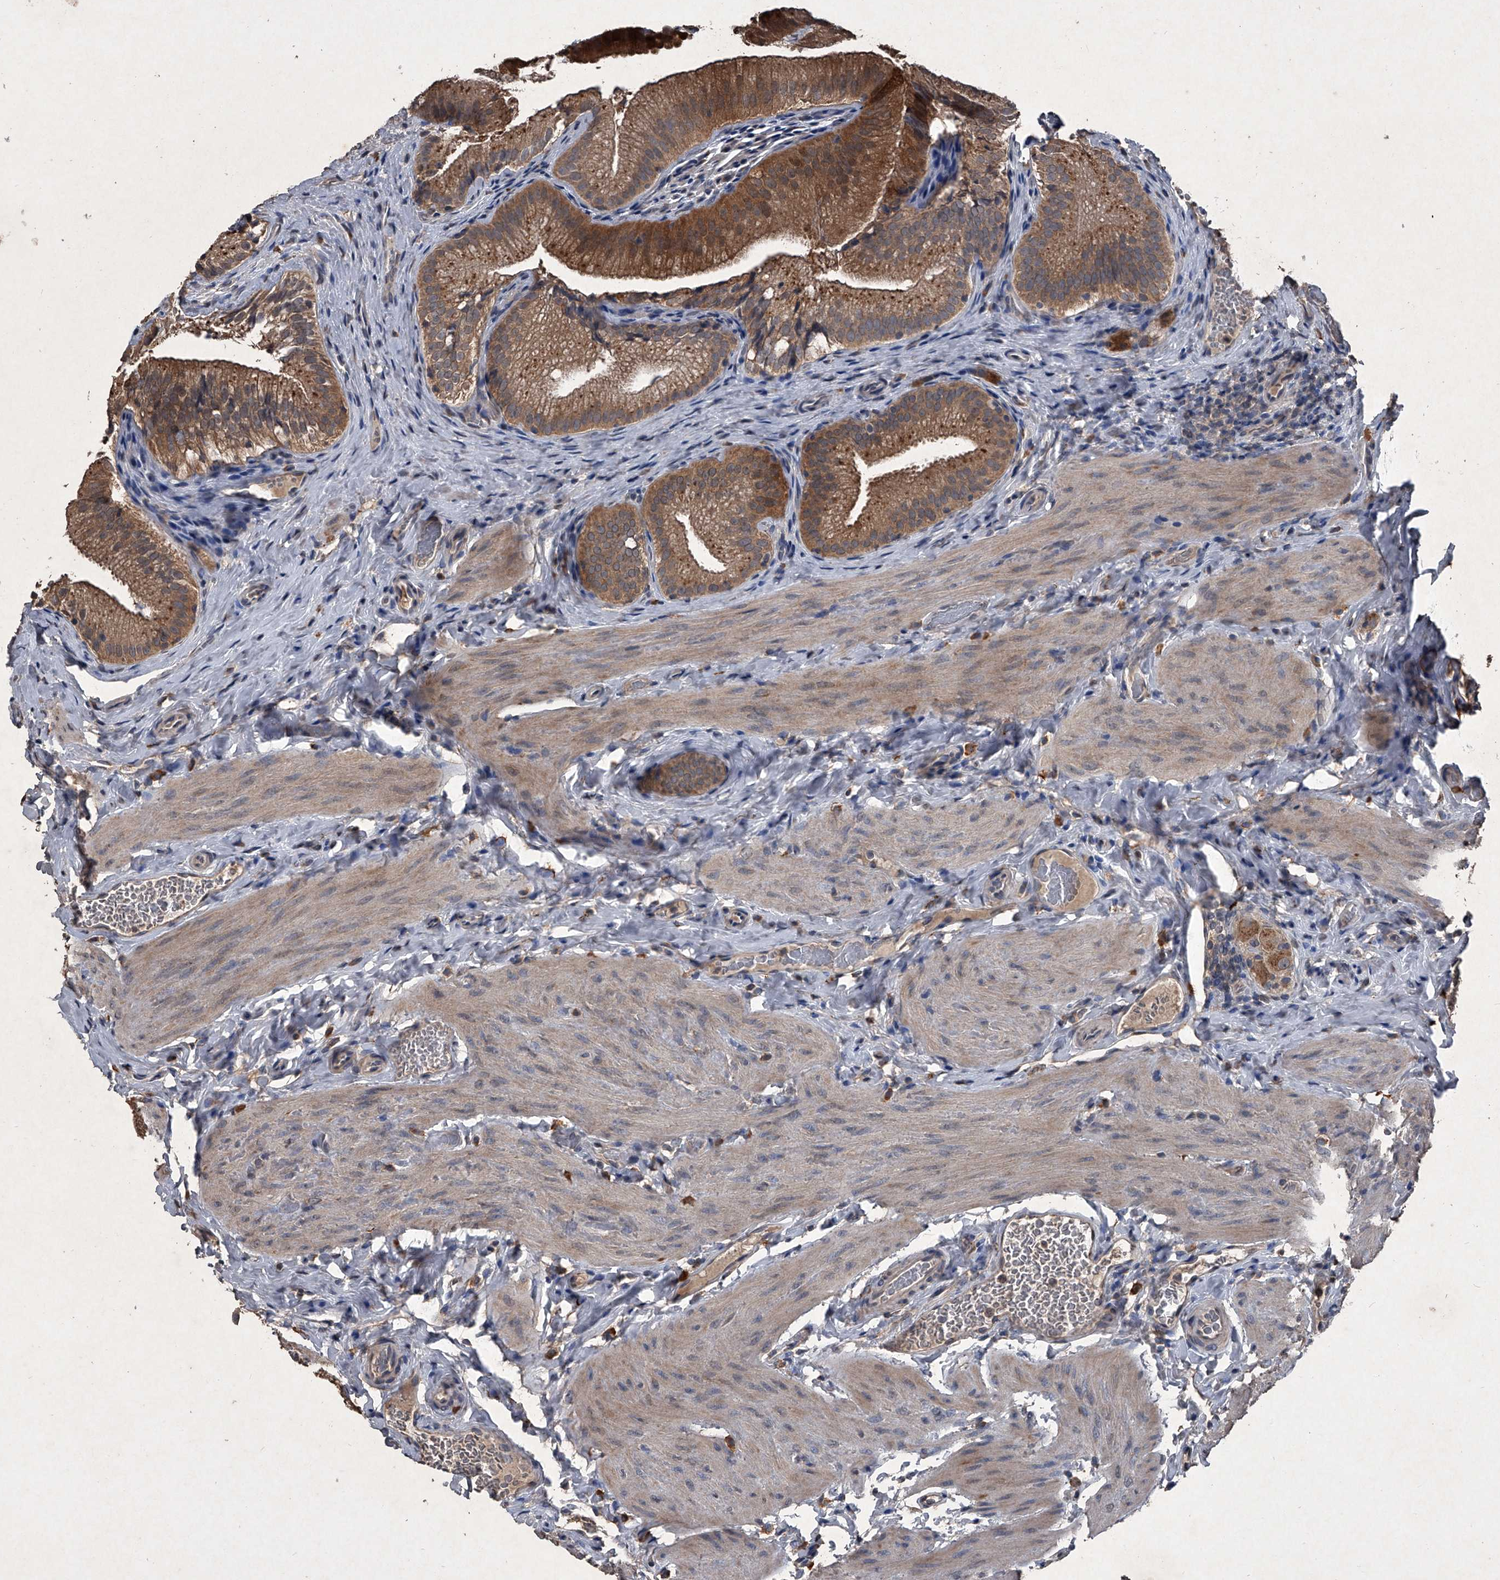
{"staining": {"intensity": "strong", "quantity": ">75%", "location": "cytoplasmic/membranous"}, "tissue": "gallbladder", "cell_type": "Glandular cells", "image_type": "normal", "snomed": [{"axis": "morphology", "description": "Normal tissue, NOS"}, {"axis": "topography", "description": "Gallbladder"}], "caption": "Glandular cells demonstrate high levels of strong cytoplasmic/membranous positivity in approximately >75% of cells in unremarkable gallbladder. (DAB (3,3'-diaminobenzidine) IHC with brightfield microscopy, high magnification).", "gene": "MAPKAP1", "patient": {"sex": "female", "age": 30}}